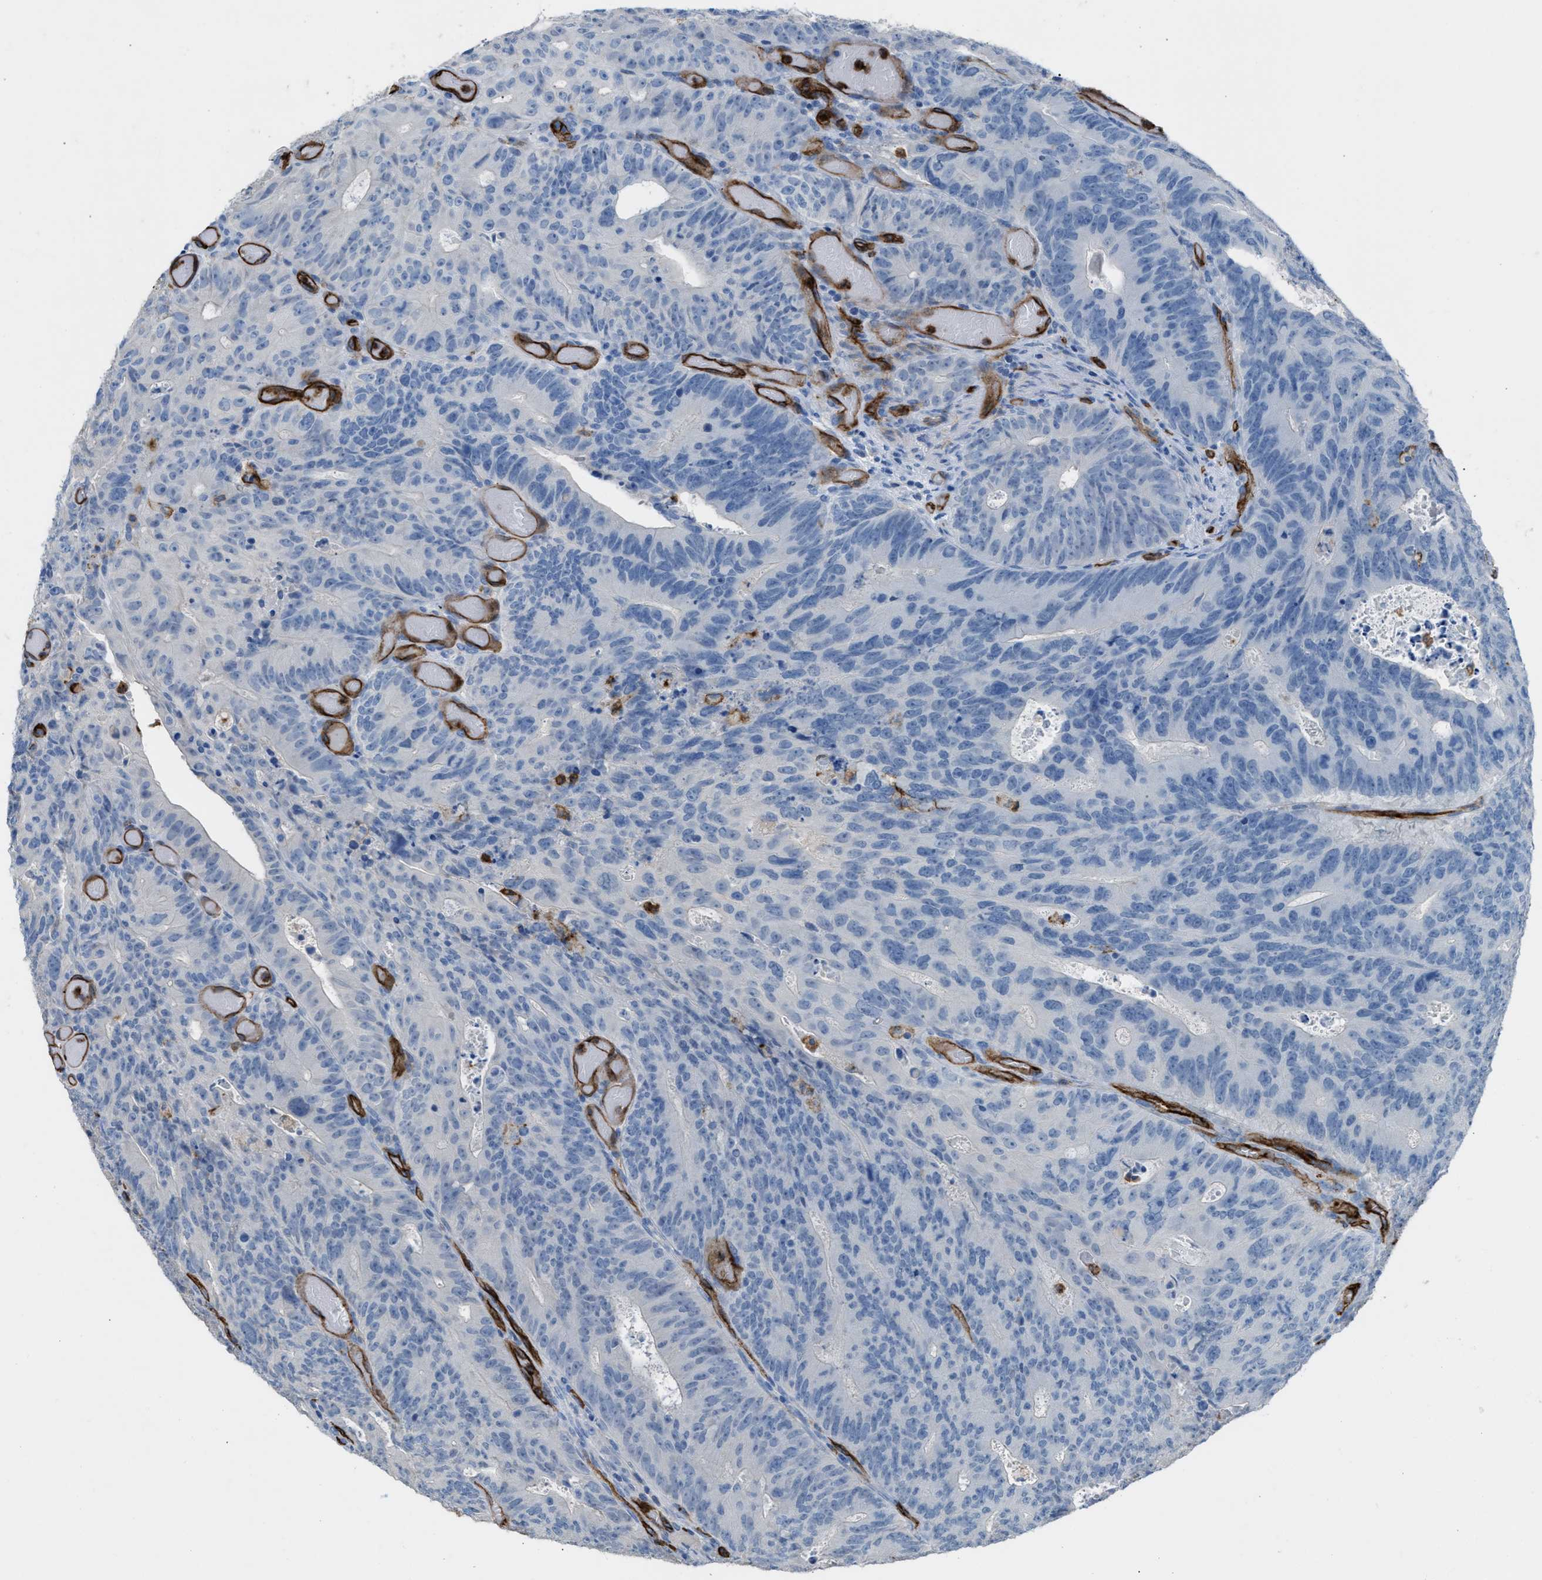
{"staining": {"intensity": "negative", "quantity": "none", "location": "none"}, "tissue": "colorectal cancer", "cell_type": "Tumor cells", "image_type": "cancer", "snomed": [{"axis": "morphology", "description": "Adenocarcinoma, NOS"}, {"axis": "topography", "description": "Colon"}], "caption": "Immunohistochemical staining of human colorectal cancer (adenocarcinoma) shows no significant expression in tumor cells.", "gene": "DYSF", "patient": {"sex": "male", "age": 87}}